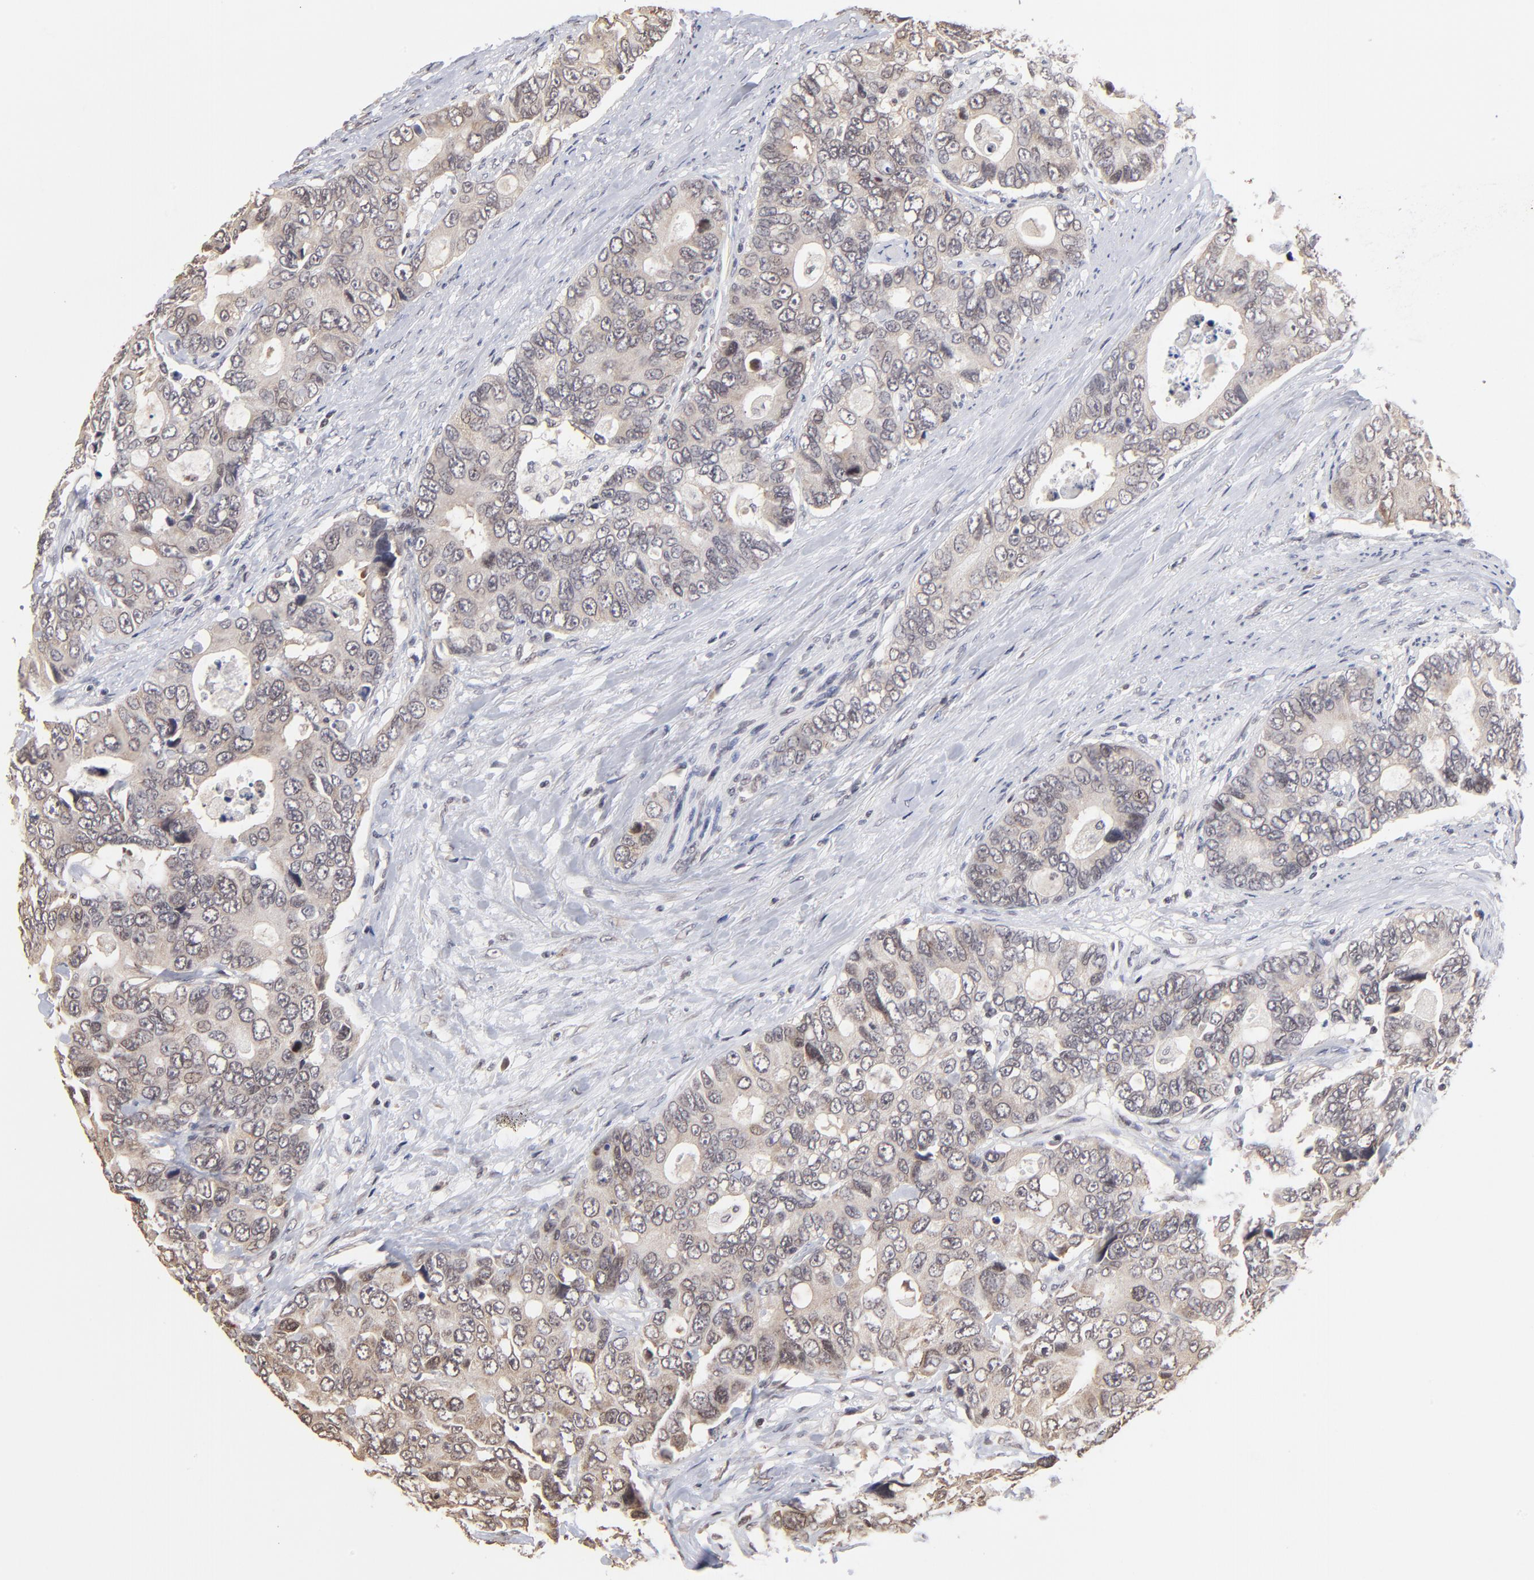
{"staining": {"intensity": "weak", "quantity": ">75%", "location": "cytoplasmic/membranous"}, "tissue": "colorectal cancer", "cell_type": "Tumor cells", "image_type": "cancer", "snomed": [{"axis": "morphology", "description": "Adenocarcinoma, NOS"}, {"axis": "topography", "description": "Rectum"}], "caption": "Immunohistochemical staining of human colorectal cancer (adenocarcinoma) exhibits low levels of weak cytoplasmic/membranous positivity in approximately >75% of tumor cells. (Stains: DAB in brown, nuclei in blue, Microscopy: brightfield microscopy at high magnification).", "gene": "BRPF1", "patient": {"sex": "female", "age": 67}}